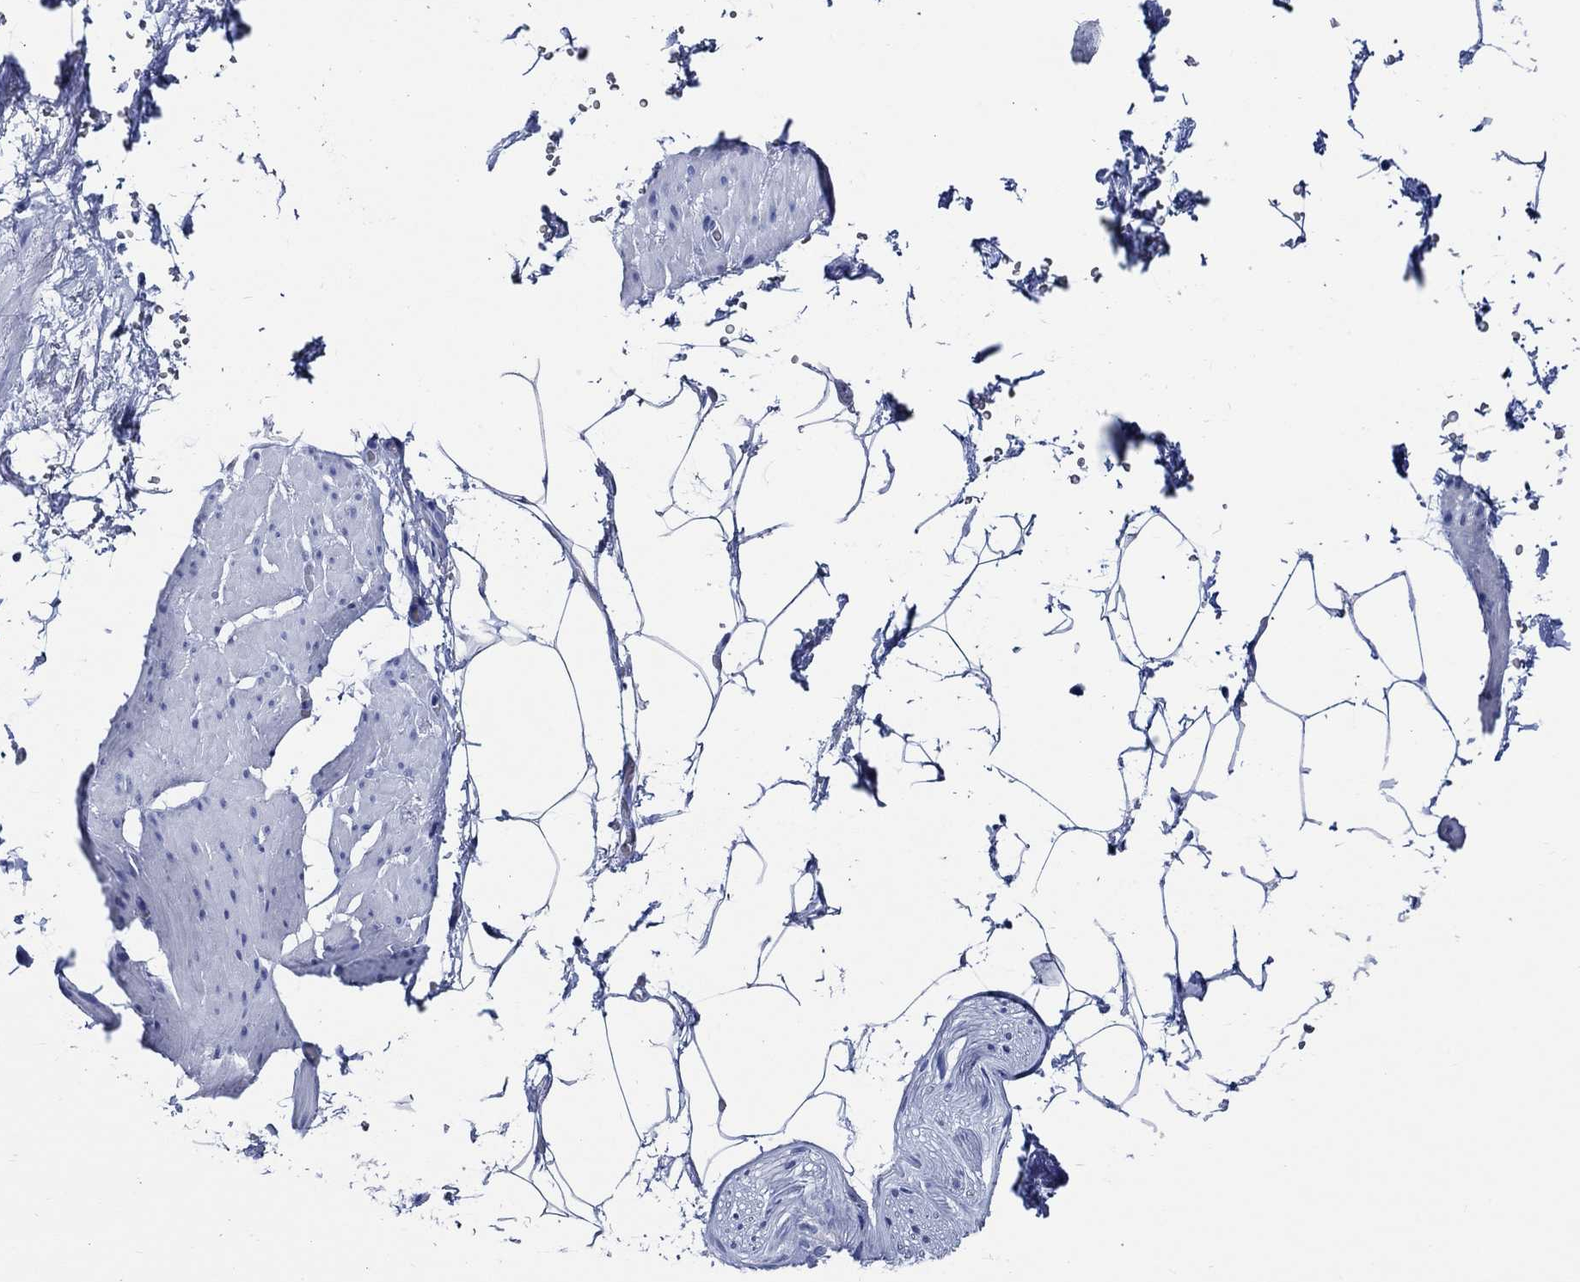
{"staining": {"intensity": "negative", "quantity": "none", "location": "none"}, "tissue": "adipose tissue", "cell_type": "Adipocytes", "image_type": "normal", "snomed": [{"axis": "morphology", "description": "Normal tissue, NOS"}, {"axis": "topography", "description": "Soft tissue"}, {"axis": "topography", "description": "Adipose tissue"}, {"axis": "topography", "description": "Vascular tissue"}, {"axis": "topography", "description": "Peripheral nerve tissue"}], "caption": "Photomicrograph shows no significant protein expression in adipocytes of benign adipose tissue. (Stains: DAB (3,3'-diaminobenzidine) immunohistochemistry with hematoxylin counter stain, Microscopy: brightfield microscopy at high magnification).", "gene": "WDR62", "patient": {"sex": "male", "age": 68}}